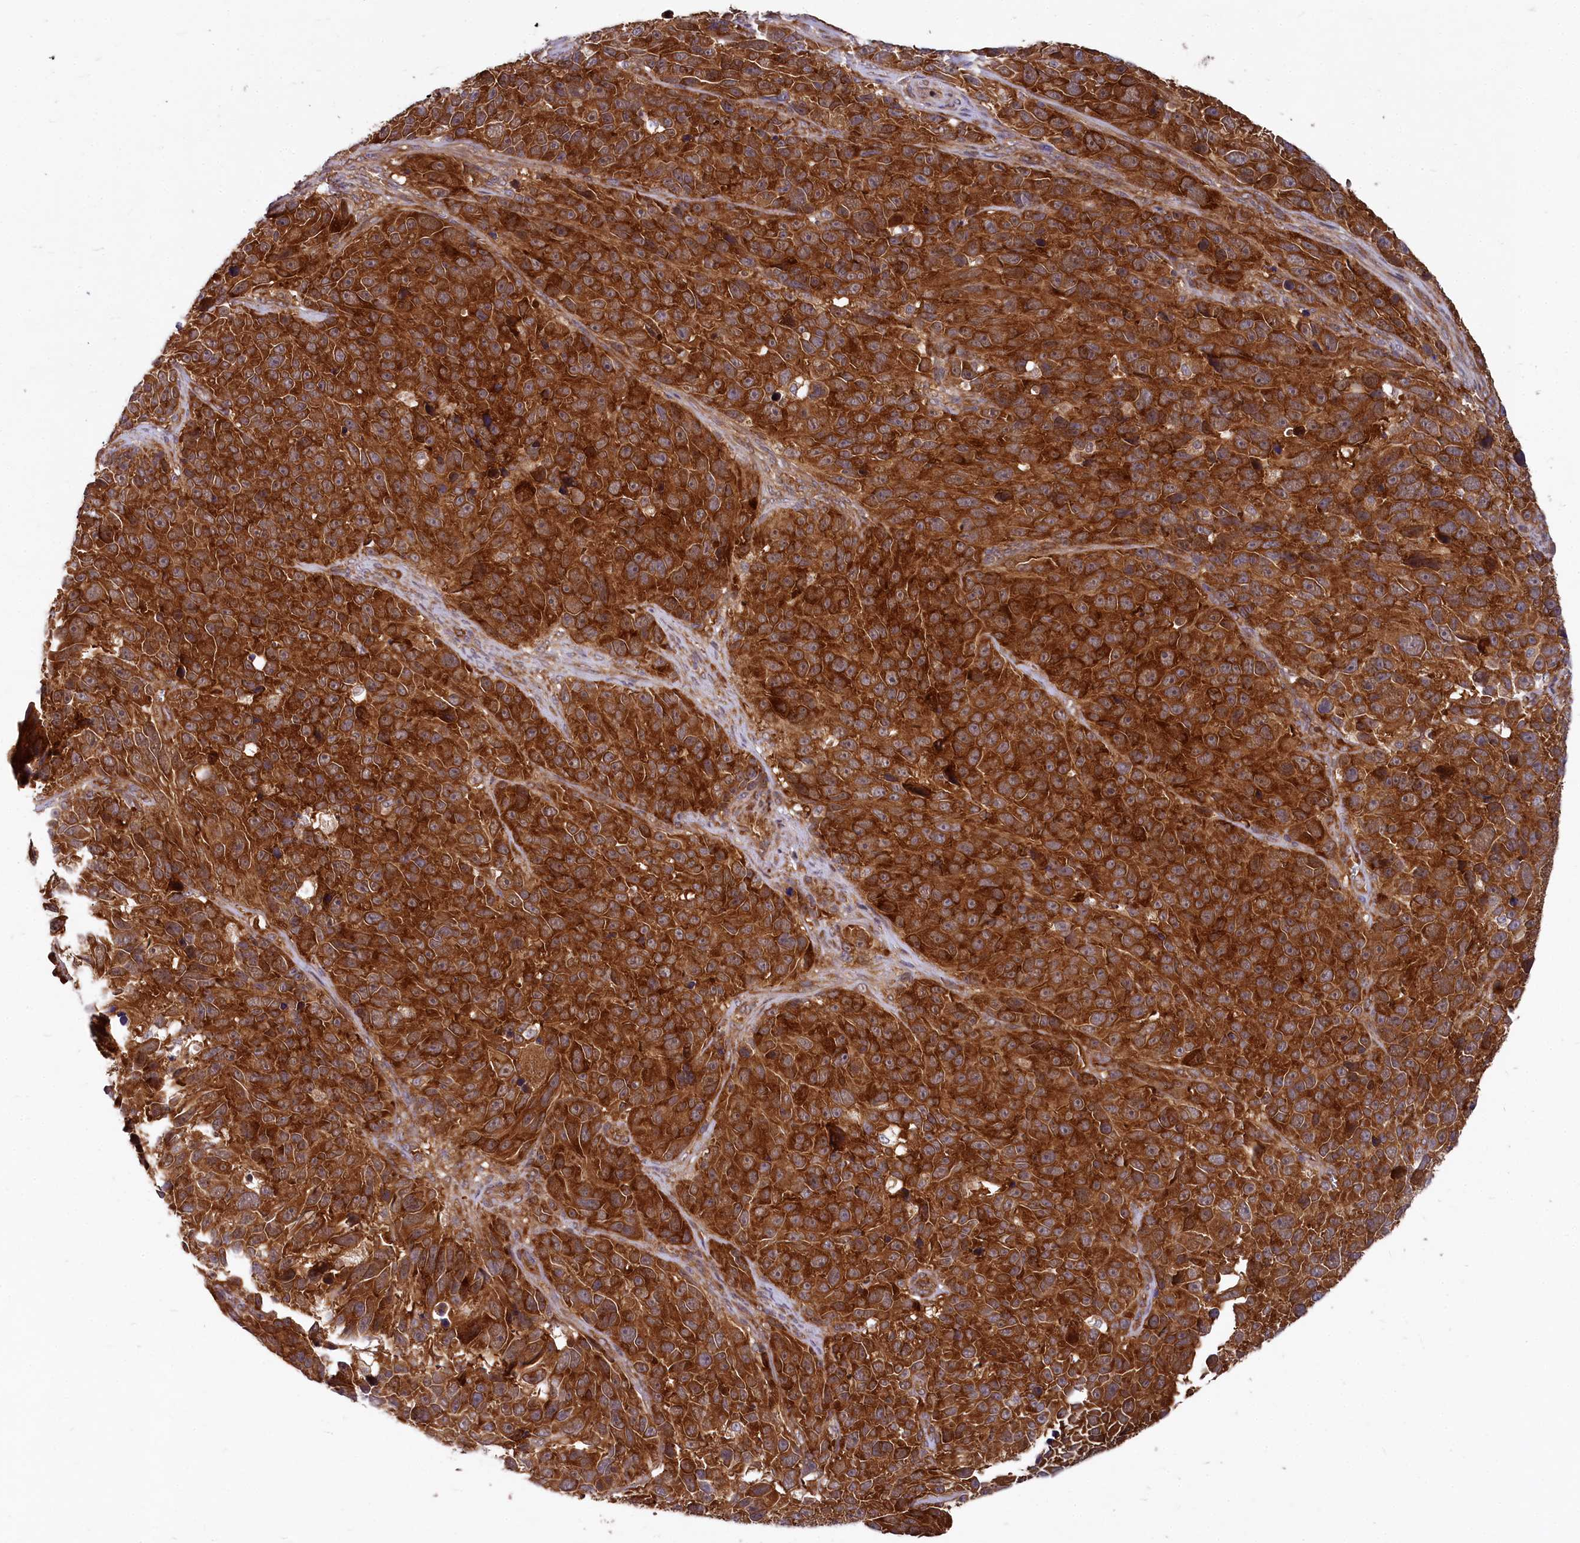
{"staining": {"intensity": "strong", "quantity": ">75%", "location": "cytoplasmic/membranous"}, "tissue": "melanoma", "cell_type": "Tumor cells", "image_type": "cancer", "snomed": [{"axis": "morphology", "description": "Malignant melanoma, NOS"}, {"axis": "topography", "description": "Skin"}], "caption": "Protein staining reveals strong cytoplasmic/membranous positivity in about >75% of tumor cells in melanoma.", "gene": "EIF2B2", "patient": {"sex": "male", "age": 84}}